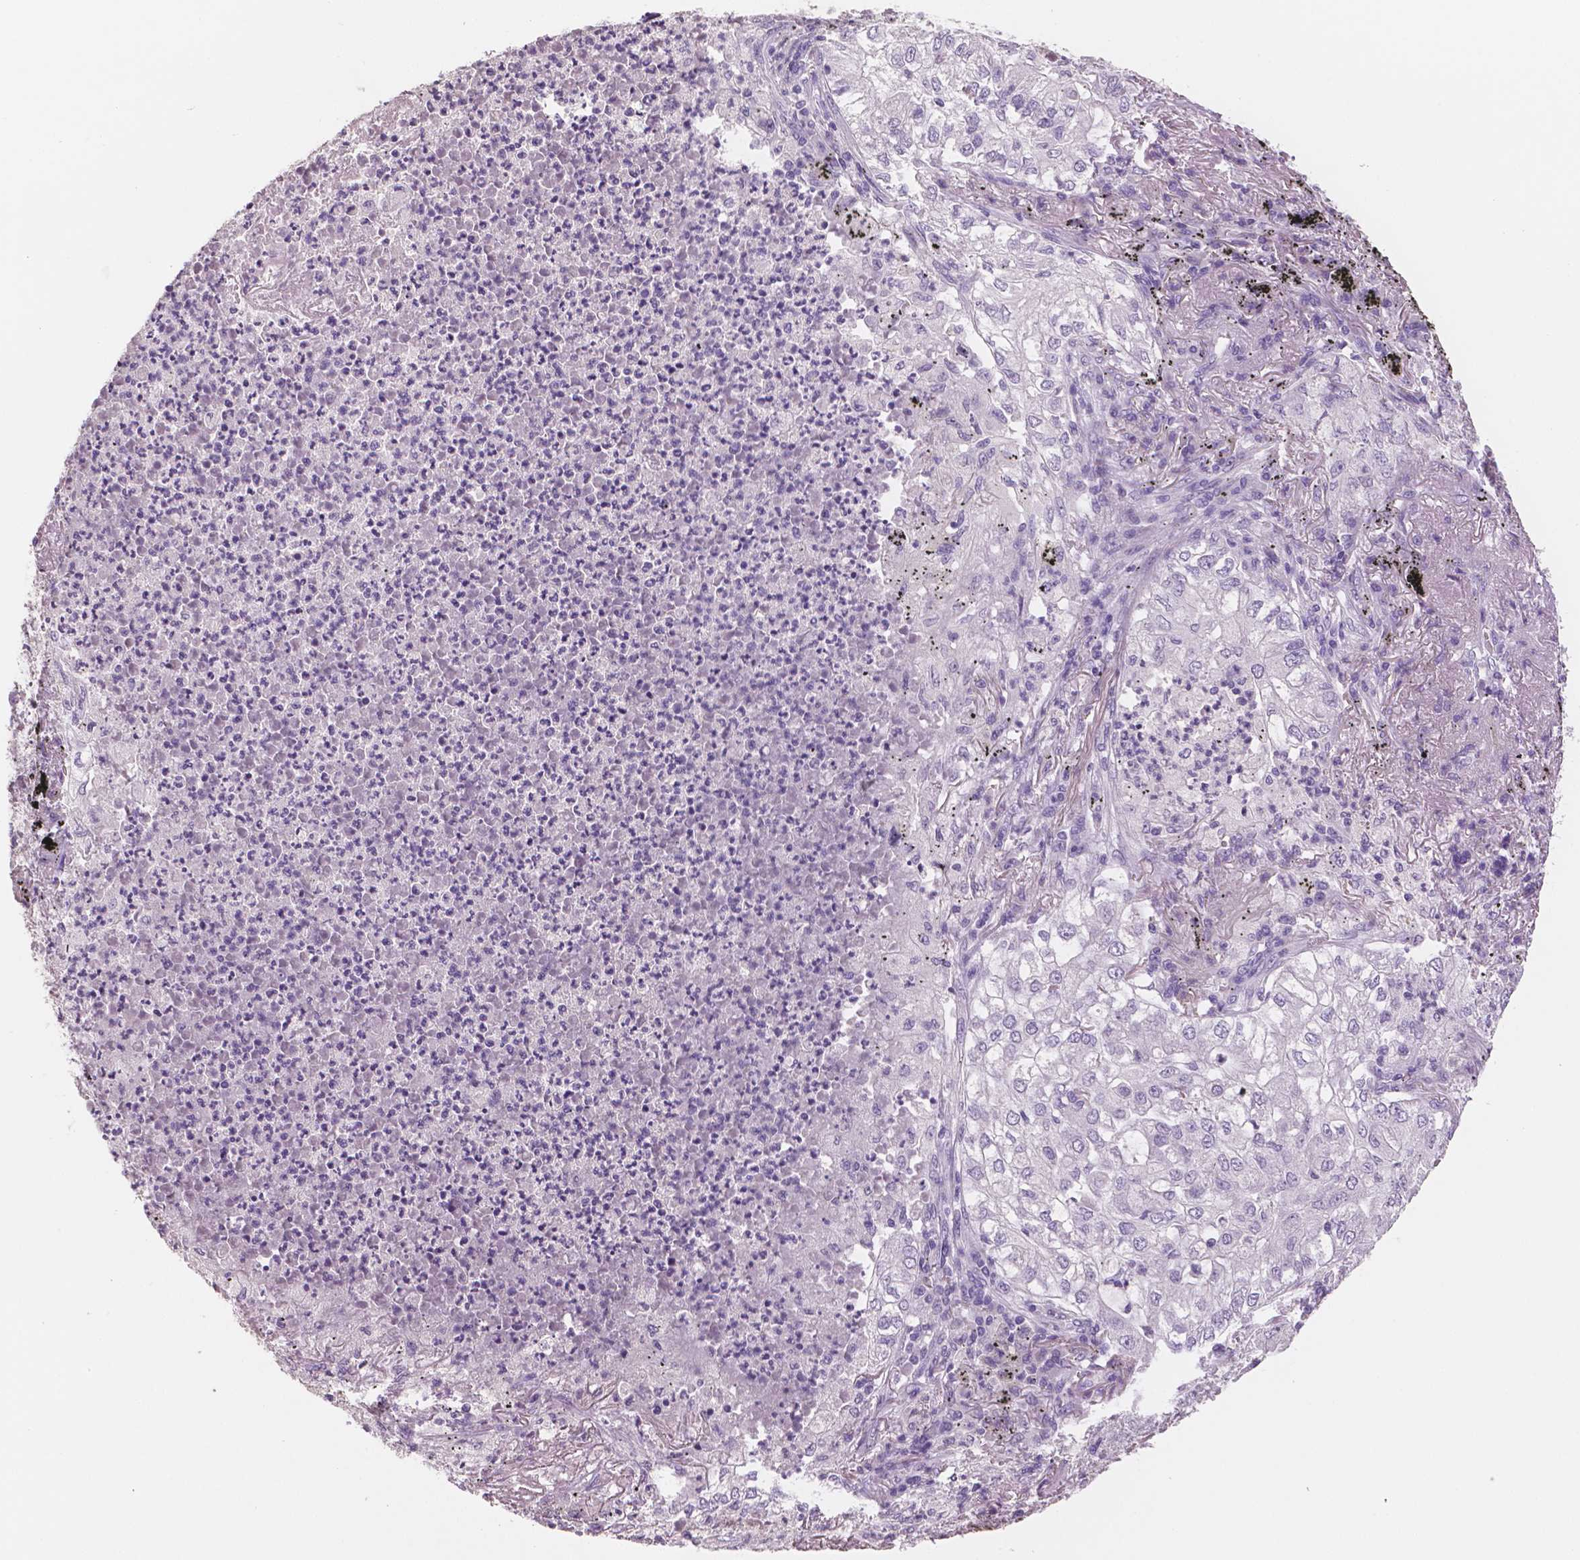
{"staining": {"intensity": "negative", "quantity": "none", "location": "none"}, "tissue": "lung cancer", "cell_type": "Tumor cells", "image_type": "cancer", "snomed": [{"axis": "morphology", "description": "Adenocarcinoma, NOS"}, {"axis": "topography", "description": "Lung"}], "caption": "Adenocarcinoma (lung) was stained to show a protein in brown. There is no significant positivity in tumor cells.", "gene": "TSPAN7", "patient": {"sex": "female", "age": 73}}